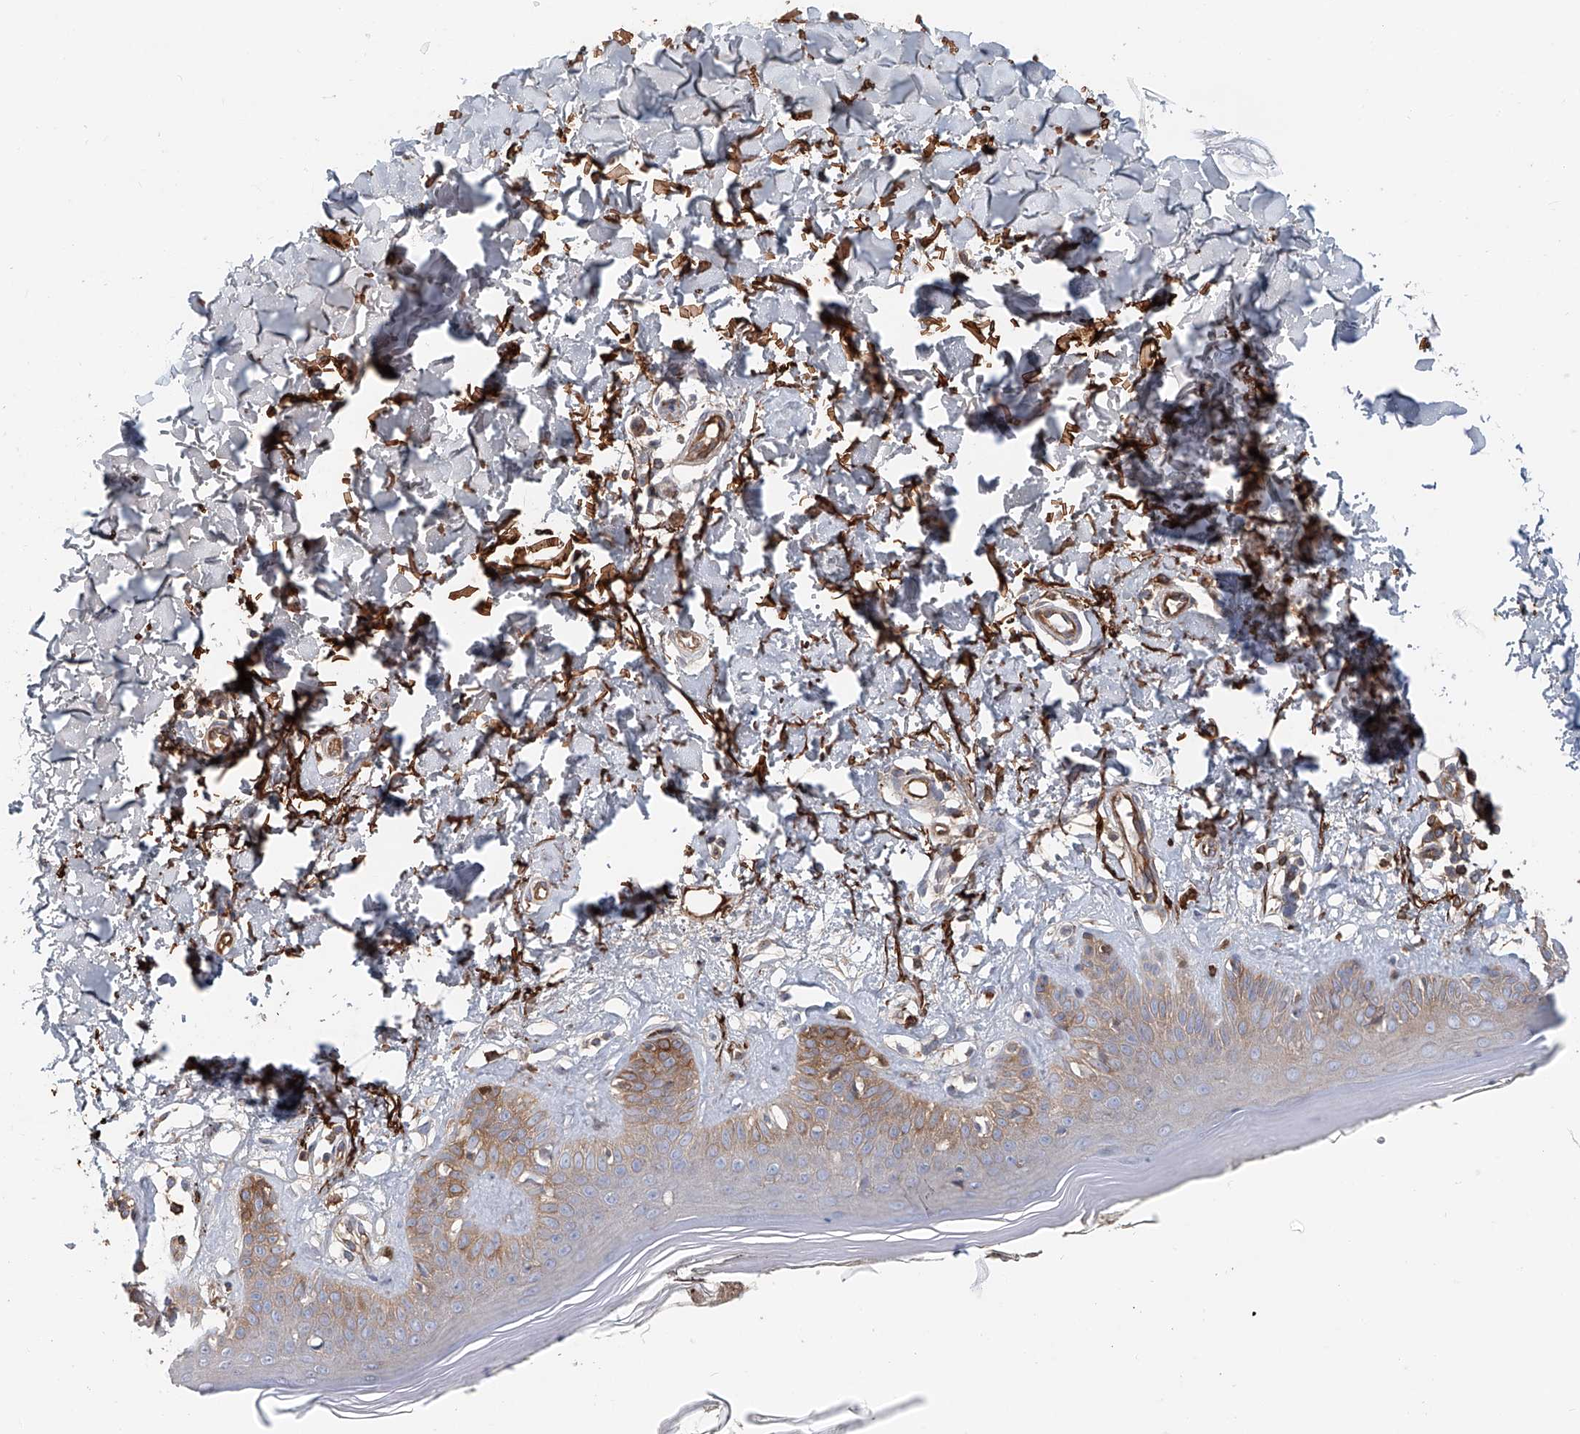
{"staining": {"intensity": "moderate", "quantity": ">75%", "location": "cytoplasmic/membranous"}, "tissue": "skin", "cell_type": "Fibroblasts", "image_type": "normal", "snomed": [{"axis": "morphology", "description": "Normal tissue, NOS"}, {"axis": "topography", "description": "Skin"}], "caption": "Unremarkable skin reveals moderate cytoplasmic/membranous positivity in approximately >75% of fibroblasts.", "gene": "FRYL", "patient": {"sex": "female", "age": 64}}